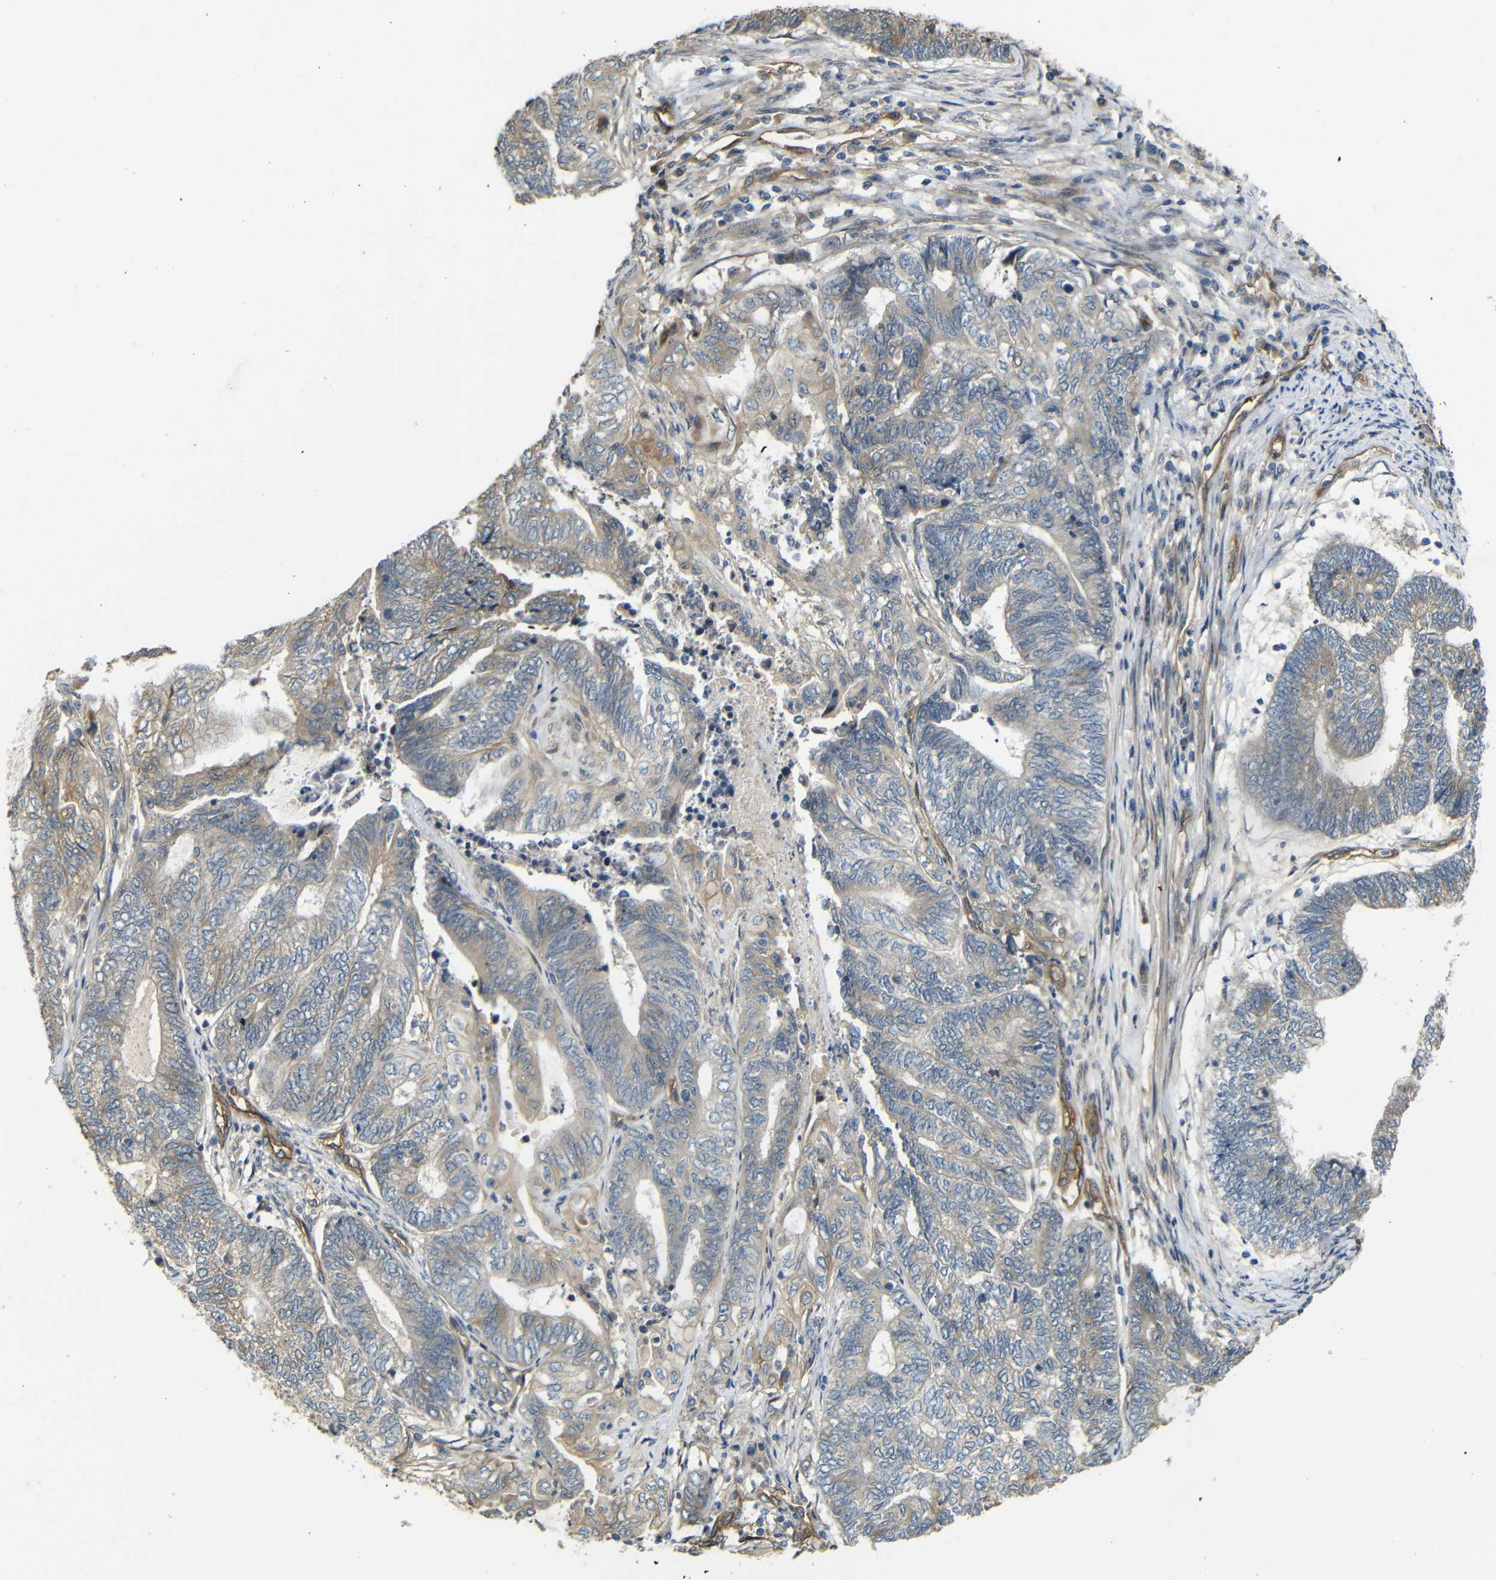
{"staining": {"intensity": "weak", "quantity": "25%-75%", "location": "cytoplasmic/membranous"}, "tissue": "endometrial cancer", "cell_type": "Tumor cells", "image_type": "cancer", "snomed": [{"axis": "morphology", "description": "Adenocarcinoma, NOS"}, {"axis": "topography", "description": "Uterus"}, {"axis": "topography", "description": "Endometrium"}], "caption": "A micrograph of adenocarcinoma (endometrial) stained for a protein displays weak cytoplasmic/membranous brown staining in tumor cells.", "gene": "RELL1", "patient": {"sex": "female", "age": 70}}